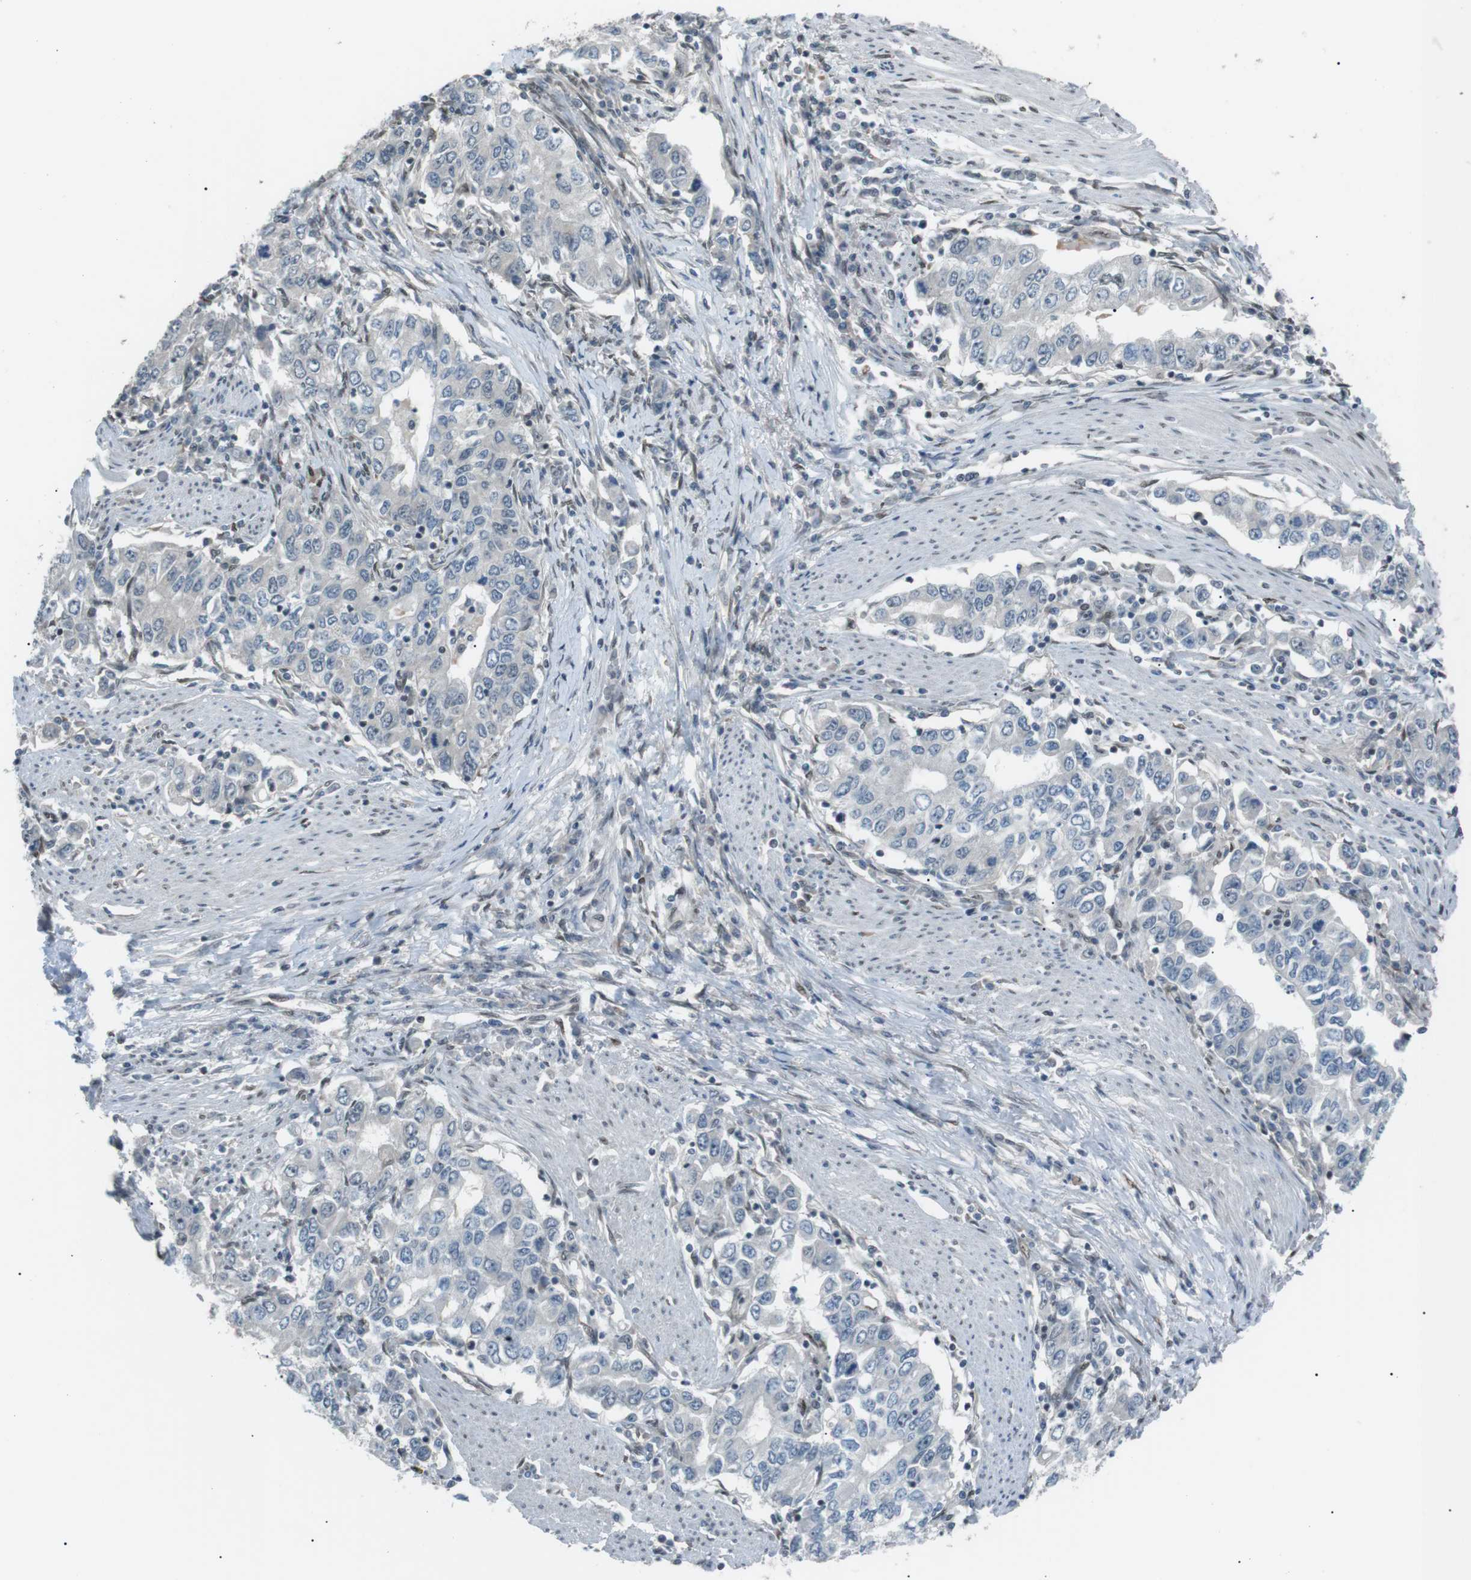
{"staining": {"intensity": "negative", "quantity": "none", "location": "none"}, "tissue": "stomach cancer", "cell_type": "Tumor cells", "image_type": "cancer", "snomed": [{"axis": "morphology", "description": "Adenocarcinoma, NOS"}, {"axis": "topography", "description": "Stomach, lower"}], "caption": "Immunohistochemistry (IHC) of human stomach cancer exhibits no positivity in tumor cells.", "gene": "SRPK2", "patient": {"sex": "female", "age": 72}}